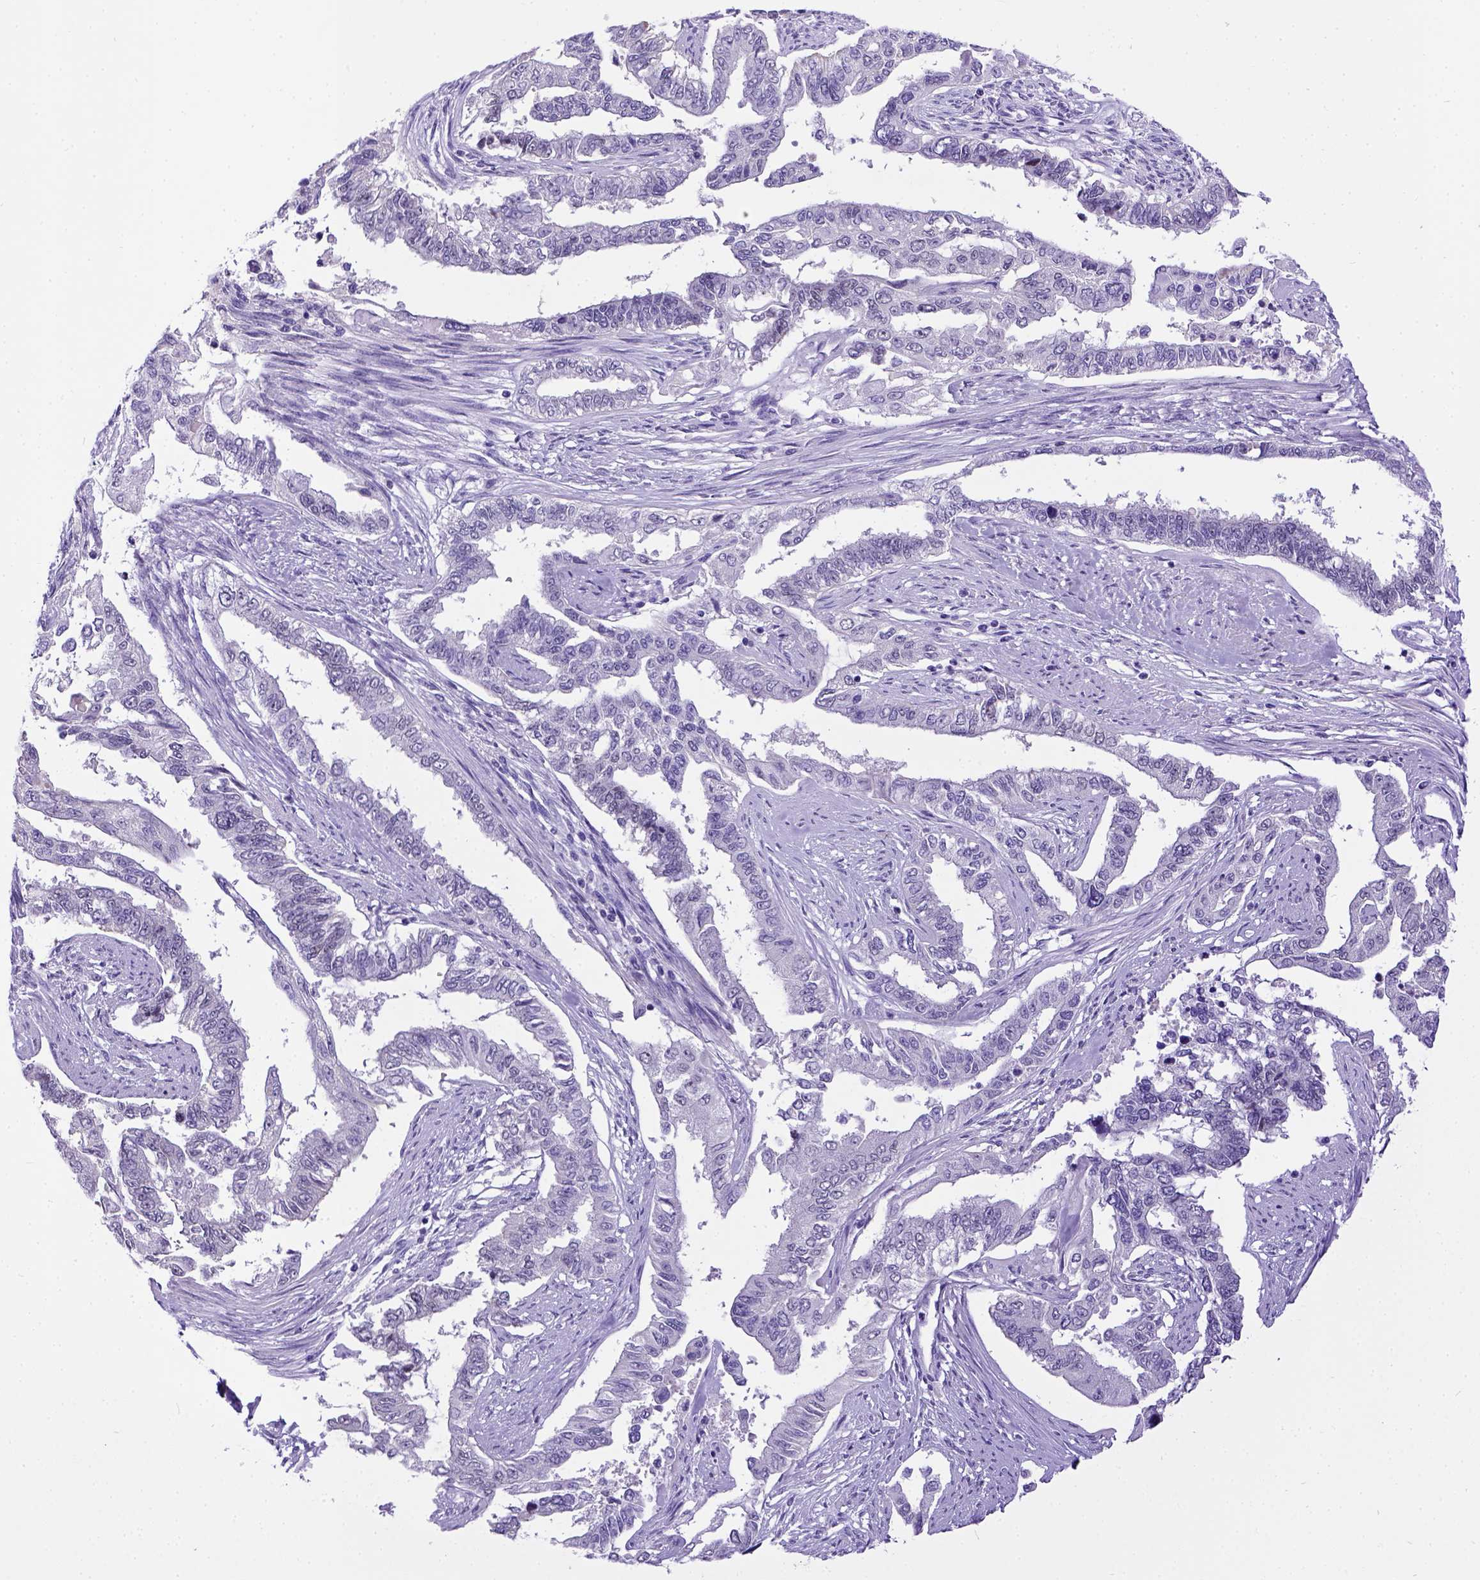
{"staining": {"intensity": "weak", "quantity": "<25%", "location": "nuclear"}, "tissue": "endometrial cancer", "cell_type": "Tumor cells", "image_type": "cancer", "snomed": [{"axis": "morphology", "description": "Adenocarcinoma, NOS"}, {"axis": "topography", "description": "Uterus"}], "caption": "High power microscopy photomicrograph of an IHC histopathology image of adenocarcinoma (endometrial), revealing no significant positivity in tumor cells. (Stains: DAB (3,3'-diaminobenzidine) immunohistochemistry with hematoxylin counter stain, Microscopy: brightfield microscopy at high magnification).", "gene": "ESR1", "patient": {"sex": "female", "age": 59}}